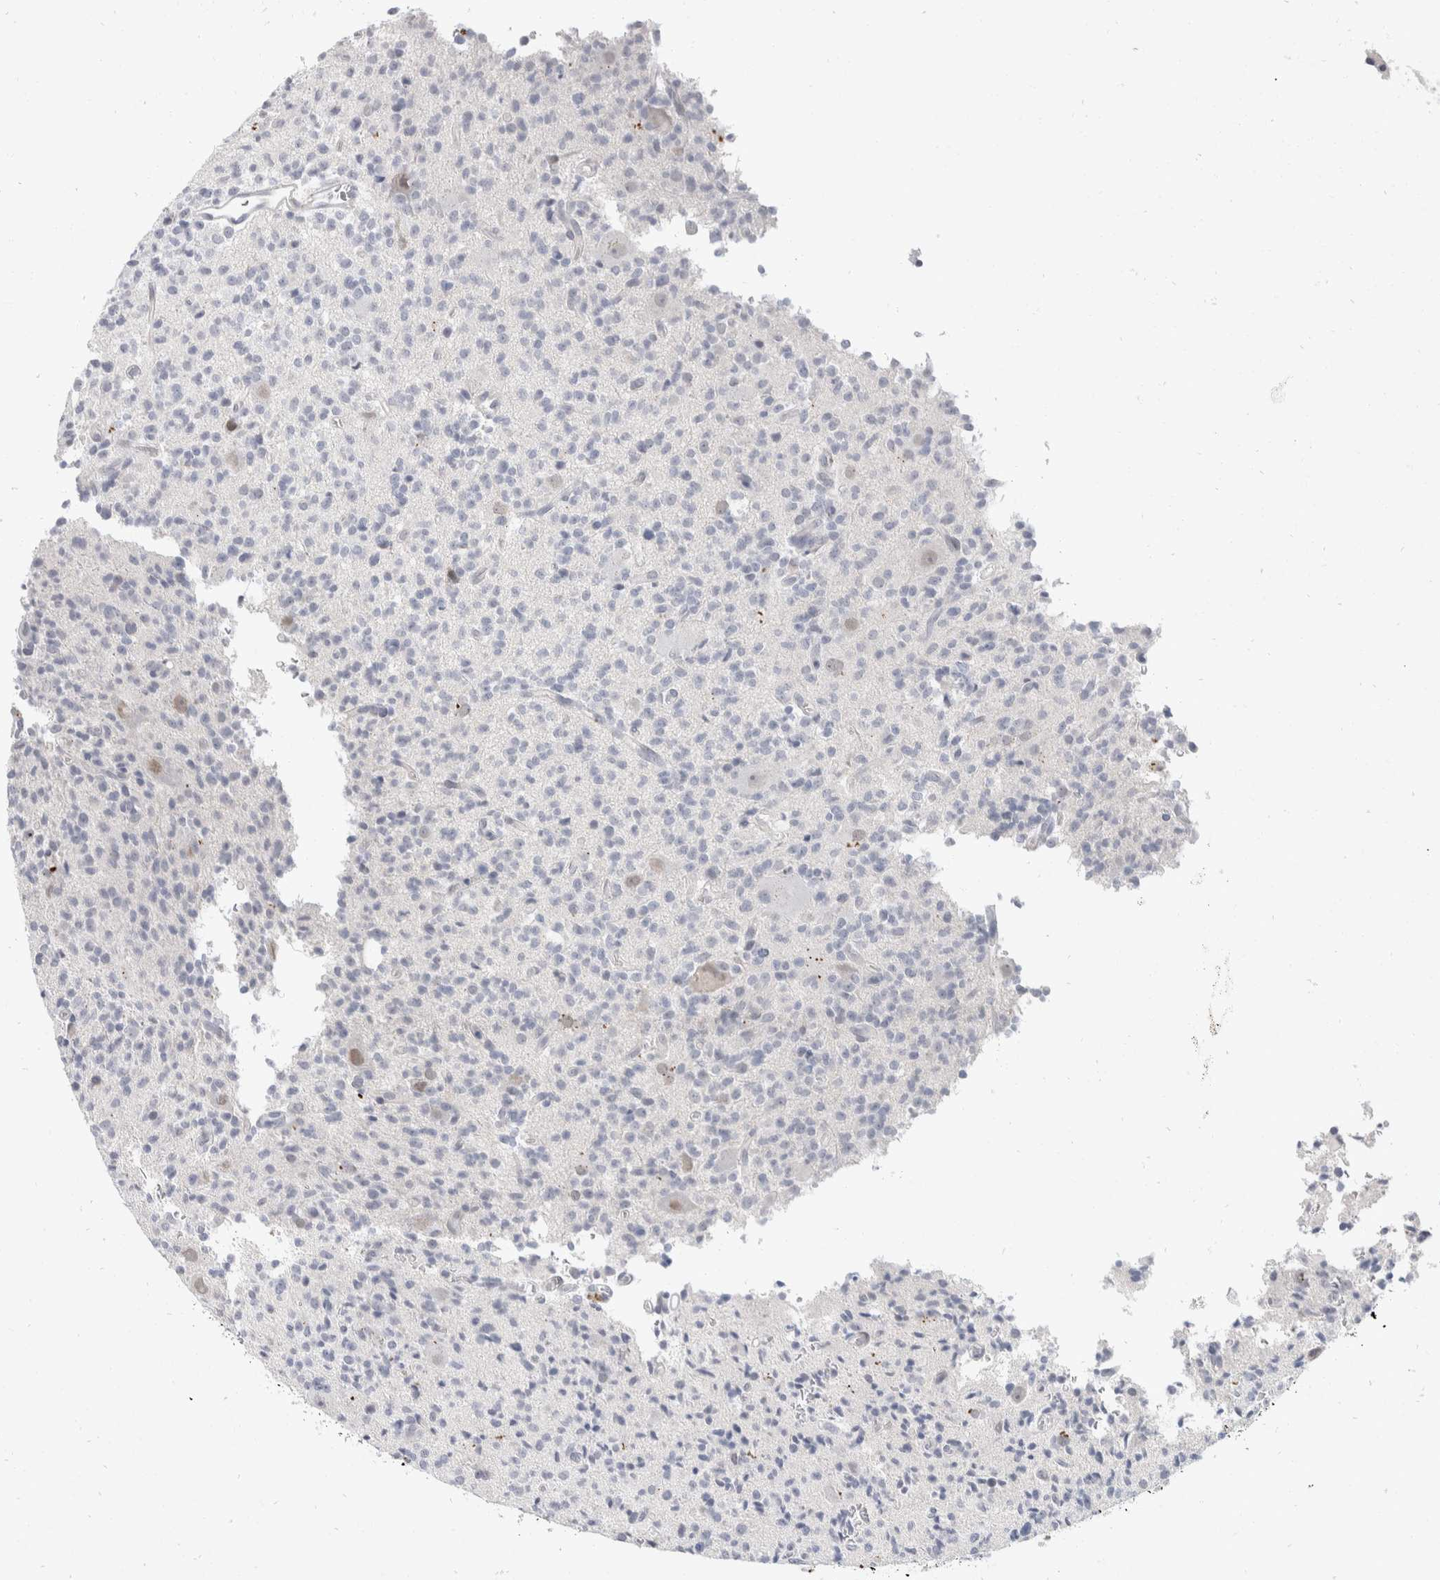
{"staining": {"intensity": "negative", "quantity": "none", "location": "none"}, "tissue": "glioma", "cell_type": "Tumor cells", "image_type": "cancer", "snomed": [{"axis": "morphology", "description": "Glioma, malignant, High grade"}, {"axis": "topography", "description": "Brain"}], "caption": "Photomicrograph shows no significant protein expression in tumor cells of malignant high-grade glioma.", "gene": "CATSPERD", "patient": {"sex": "male", "age": 34}}